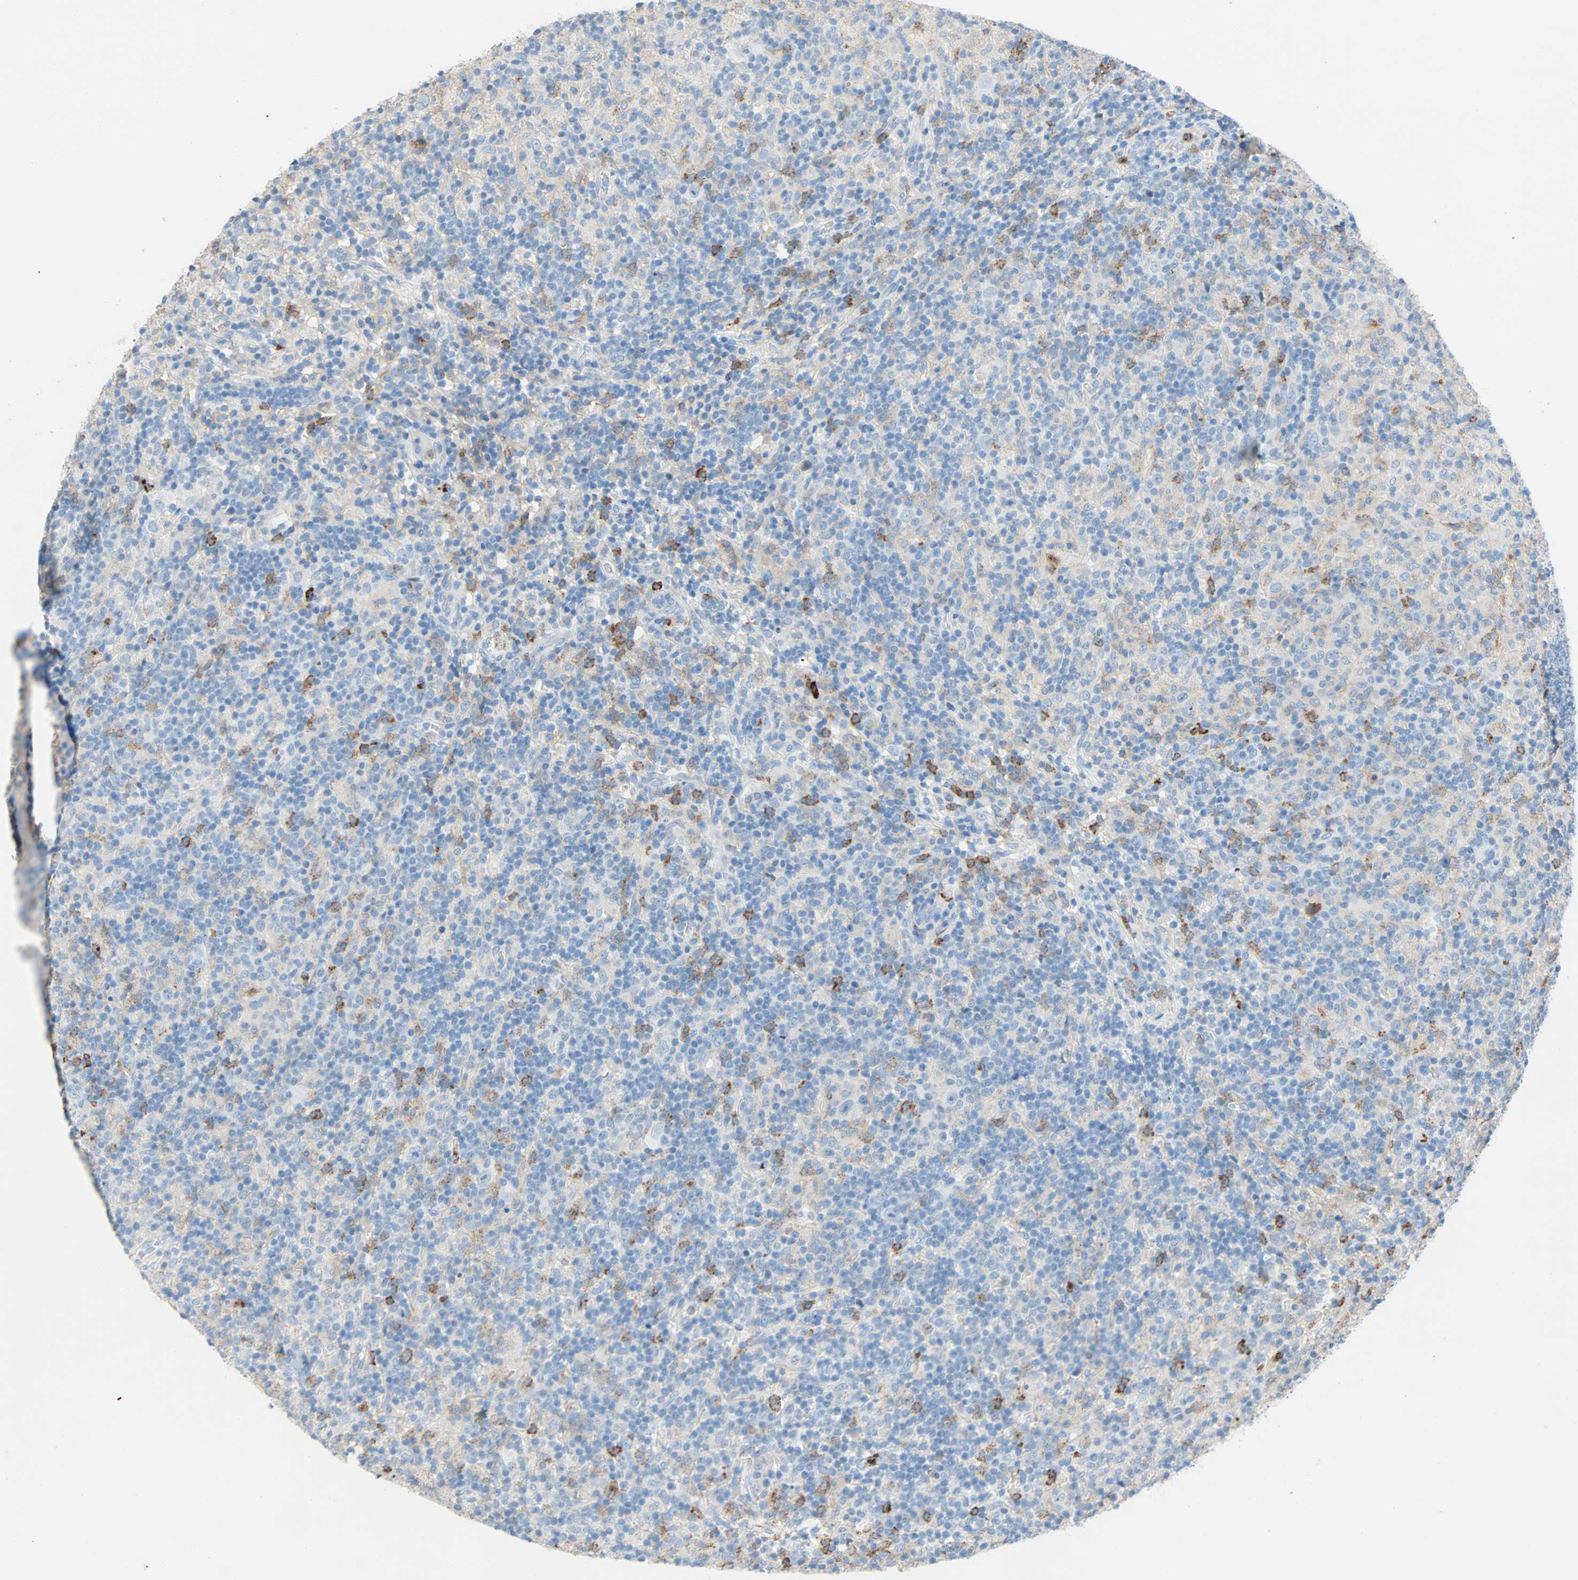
{"staining": {"intensity": "negative", "quantity": "none", "location": "none"}, "tissue": "lymphoma", "cell_type": "Tumor cells", "image_type": "cancer", "snomed": [{"axis": "morphology", "description": "Hodgkin's disease, NOS"}, {"axis": "topography", "description": "Lymph node"}], "caption": "Micrograph shows no significant protein positivity in tumor cells of lymphoma.", "gene": "CLEC4A", "patient": {"sex": "male", "age": 70}}